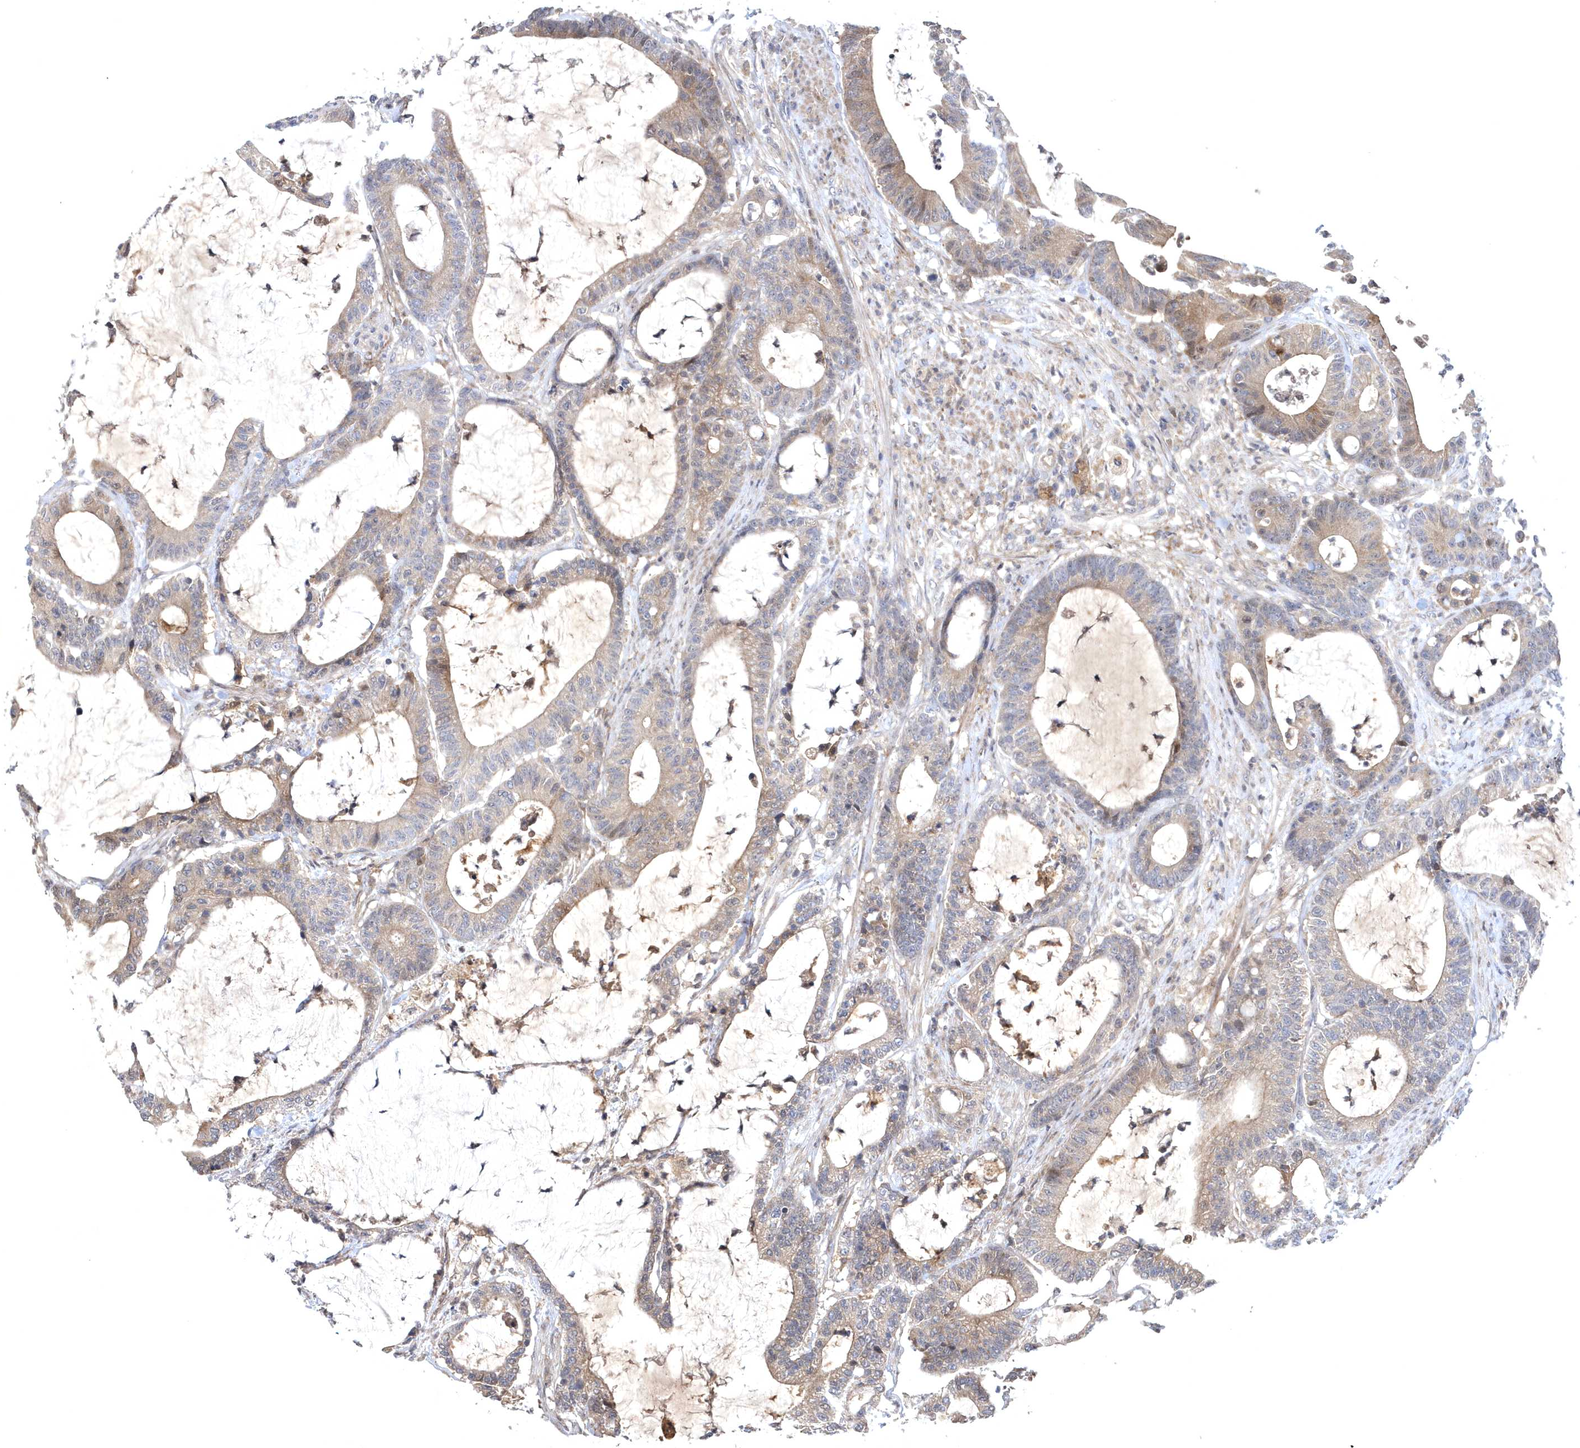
{"staining": {"intensity": "weak", "quantity": ">75%", "location": "cytoplasmic/membranous"}, "tissue": "colorectal cancer", "cell_type": "Tumor cells", "image_type": "cancer", "snomed": [{"axis": "morphology", "description": "Adenocarcinoma, NOS"}, {"axis": "topography", "description": "Colon"}], "caption": "Tumor cells show low levels of weak cytoplasmic/membranous expression in about >75% of cells in colorectal cancer.", "gene": "HMGCS1", "patient": {"sex": "female", "age": 84}}